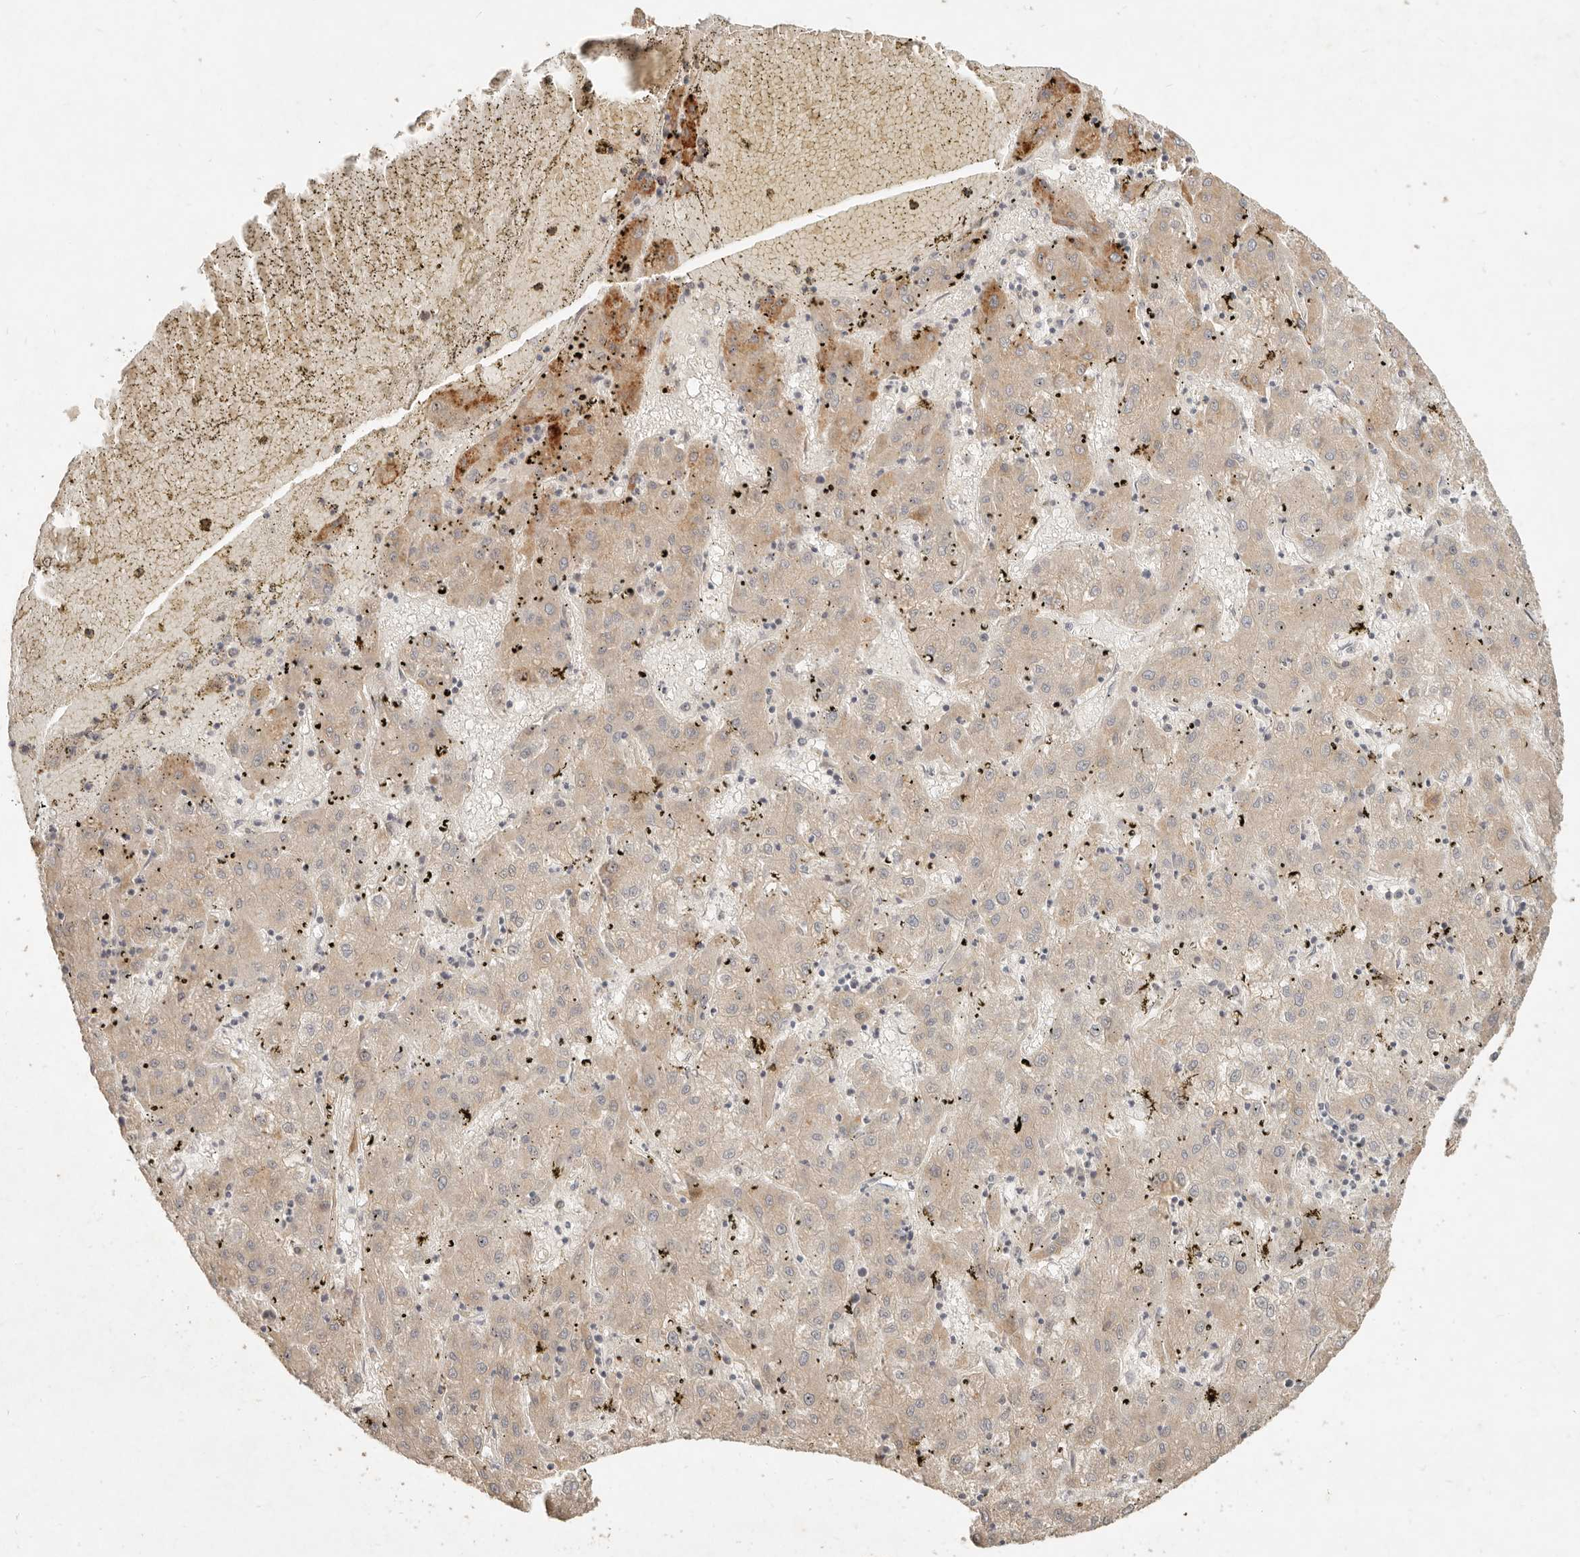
{"staining": {"intensity": "weak", "quantity": ">75%", "location": "cytoplasmic/membranous"}, "tissue": "liver cancer", "cell_type": "Tumor cells", "image_type": "cancer", "snomed": [{"axis": "morphology", "description": "Carcinoma, Hepatocellular, NOS"}, {"axis": "topography", "description": "Liver"}], "caption": "High-magnification brightfield microscopy of liver cancer (hepatocellular carcinoma) stained with DAB (brown) and counterstained with hematoxylin (blue). tumor cells exhibit weak cytoplasmic/membranous expression is identified in approximately>75% of cells.", "gene": "UBXN11", "patient": {"sex": "male", "age": 72}}